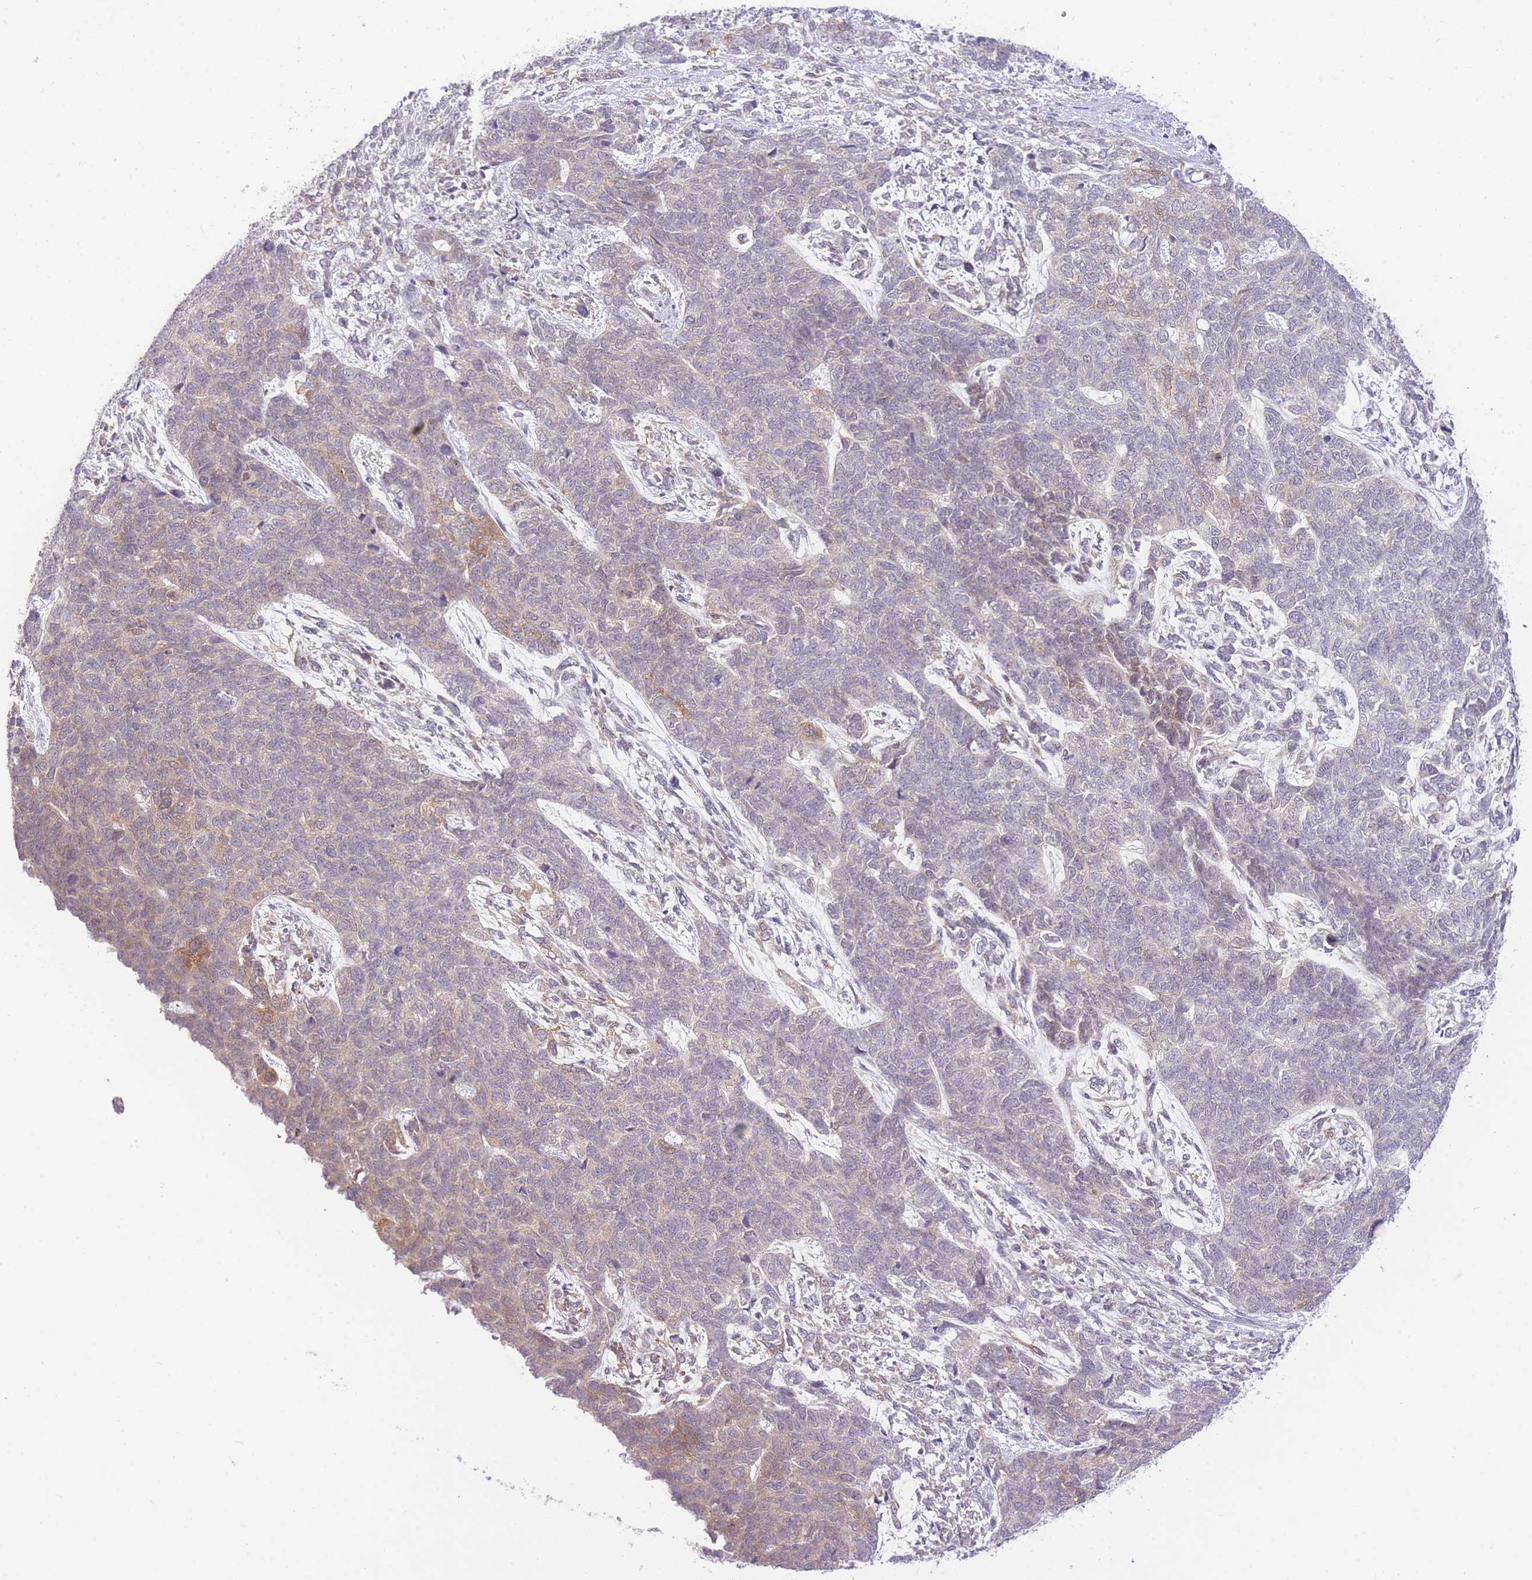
{"staining": {"intensity": "moderate", "quantity": "<25%", "location": "cytoplasmic/membranous"}, "tissue": "cervical cancer", "cell_type": "Tumor cells", "image_type": "cancer", "snomed": [{"axis": "morphology", "description": "Squamous cell carcinoma, NOS"}, {"axis": "topography", "description": "Cervix"}], "caption": "Immunohistochemistry of cervical cancer (squamous cell carcinoma) exhibits low levels of moderate cytoplasmic/membranous expression in approximately <25% of tumor cells. Nuclei are stained in blue.", "gene": "STK39", "patient": {"sex": "female", "age": 63}}